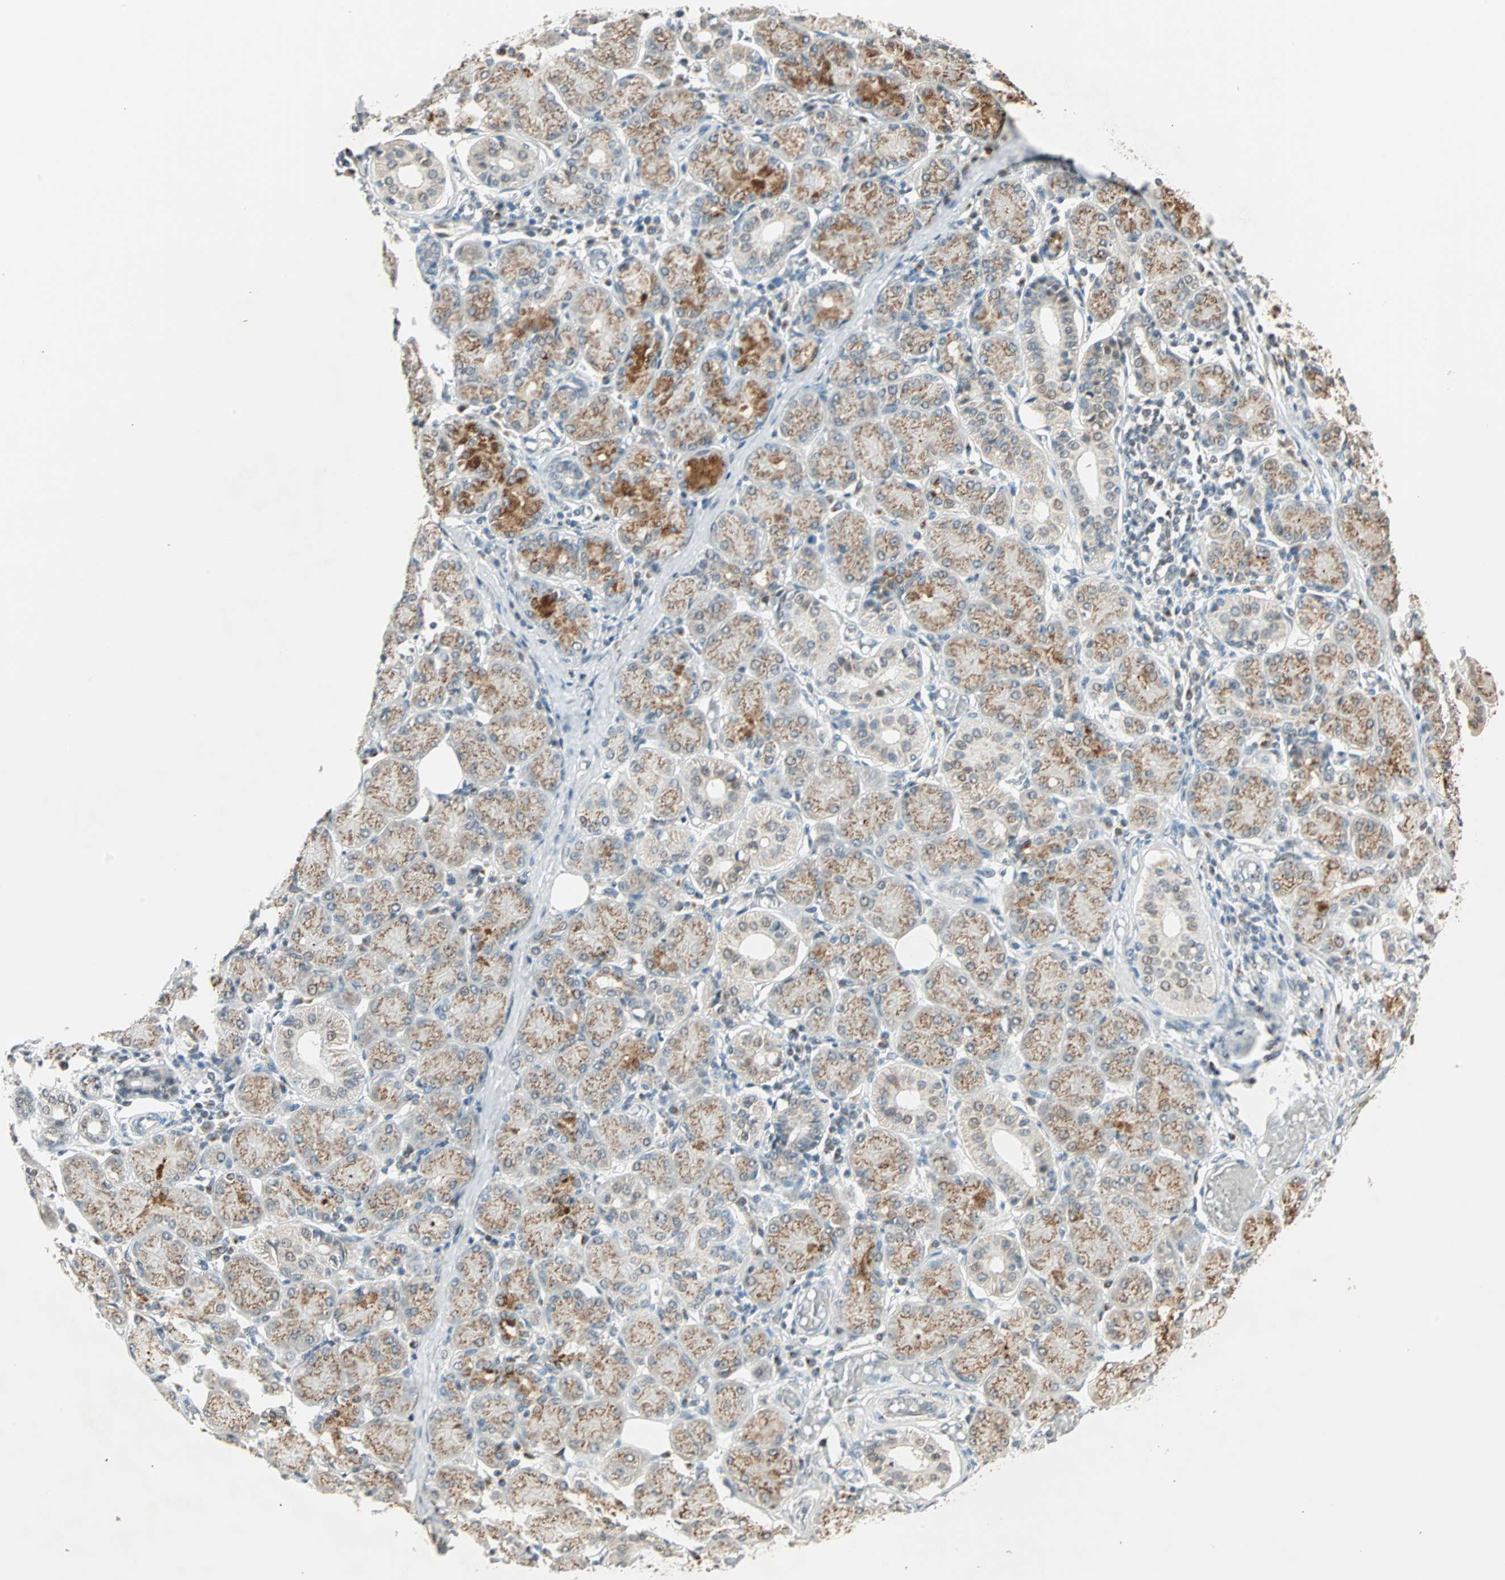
{"staining": {"intensity": "moderate", "quantity": "25%-75%", "location": "cytoplasmic/membranous"}, "tissue": "salivary gland", "cell_type": "Glandular cells", "image_type": "normal", "snomed": [{"axis": "morphology", "description": "Normal tissue, NOS"}, {"axis": "topography", "description": "Salivary gland"}], "caption": "IHC of benign salivary gland reveals medium levels of moderate cytoplasmic/membranous staining in about 25%-75% of glandular cells. The protein is stained brown, and the nuclei are stained in blue (DAB IHC with brightfield microscopy, high magnification).", "gene": "PRDM2", "patient": {"sex": "female", "age": 24}}